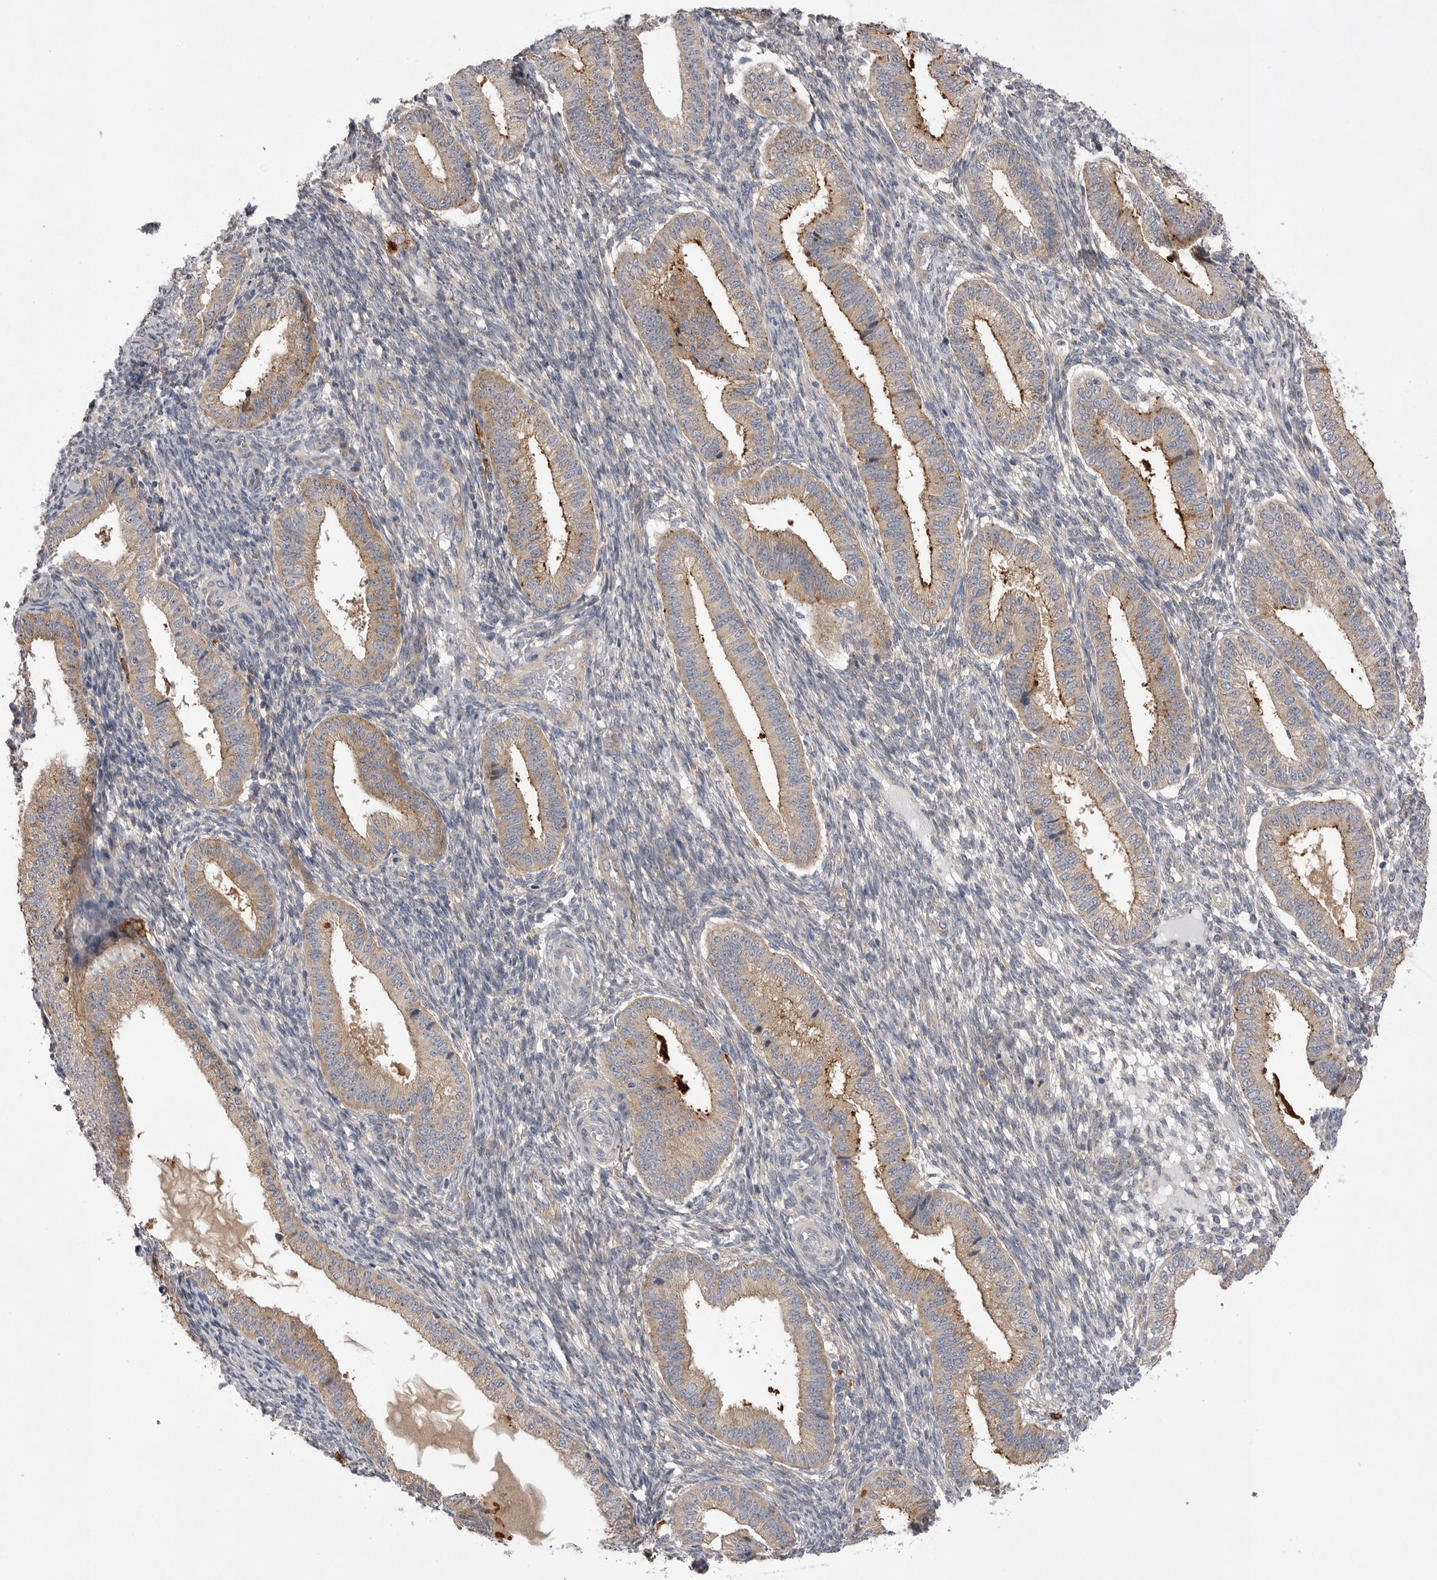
{"staining": {"intensity": "negative", "quantity": "none", "location": "none"}, "tissue": "endometrium", "cell_type": "Cells in endometrial stroma", "image_type": "normal", "snomed": [{"axis": "morphology", "description": "Normal tissue, NOS"}, {"axis": "topography", "description": "Endometrium"}], "caption": "Immunohistochemistry (IHC) image of normal endometrium: human endometrium stained with DAB reveals no significant protein staining in cells in endometrial stroma. (Stains: DAB (3,3'-diaminobenzidine) IHC with hematoxylin counter stain, Microscopy: brightfield microscopy at high magnification).", "gene": "VAC14", "patient": {"sex": "female", "age": 39}}